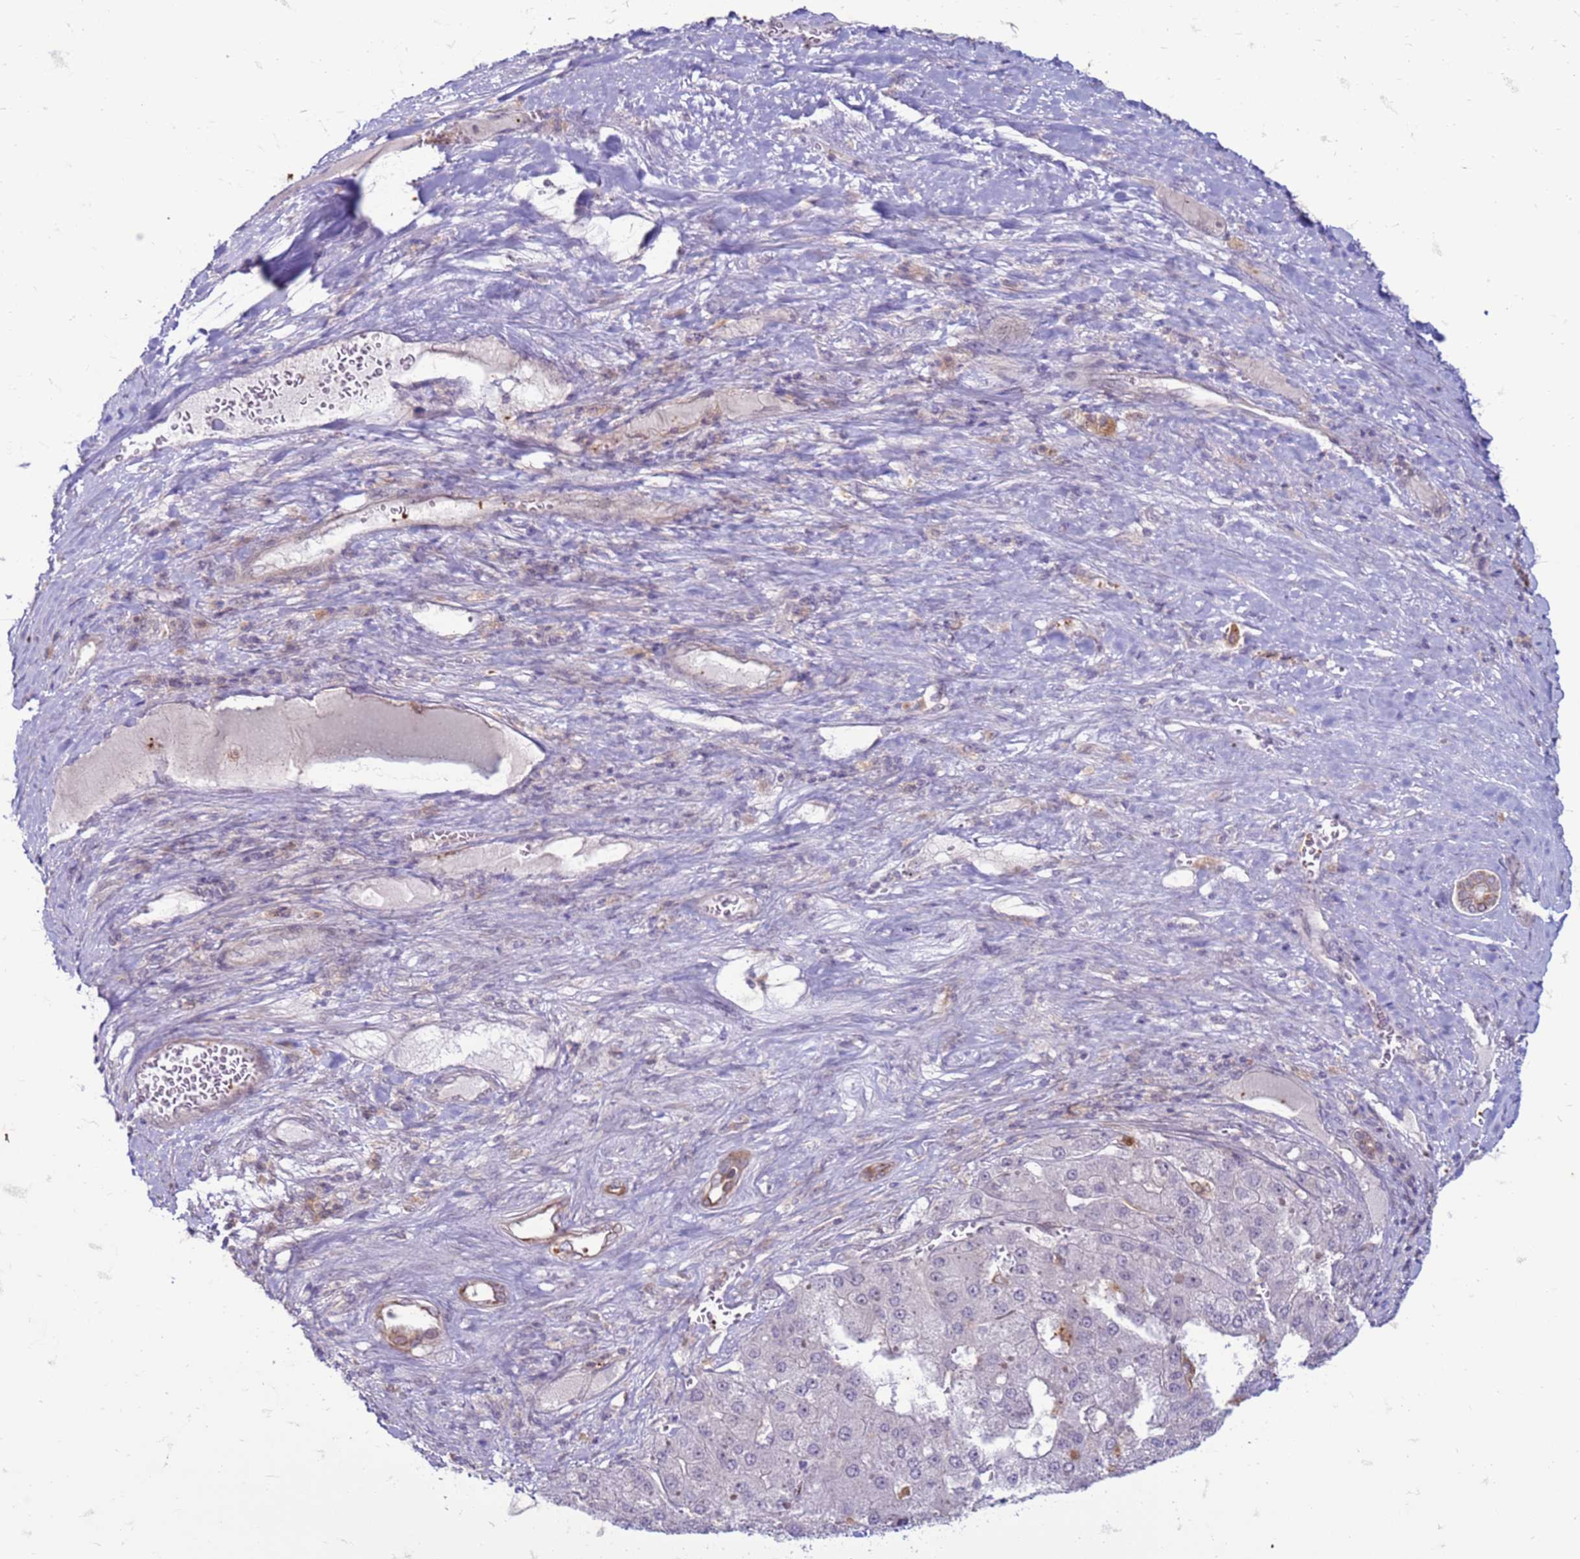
{"staining": {"intensity": "negative", "quantity": "none", "location": "none"}, "tissue": "liver cancer", "cell_type": "Tumor cells", "image_type": "cancer", "snomed": [{"axis": "morphology", "description": "Carcinoma, Hepatocellular, NOS"}, {"axis": "topography", "description": "Liver"}], "caption": "DAB immunohistochemical staining of liver cancer (hepatocellular carcinoma) reveals no significant positivity in tumor cells.", "gene": "SLC15A3", "patient": {"sex": "female", "age": 73}}